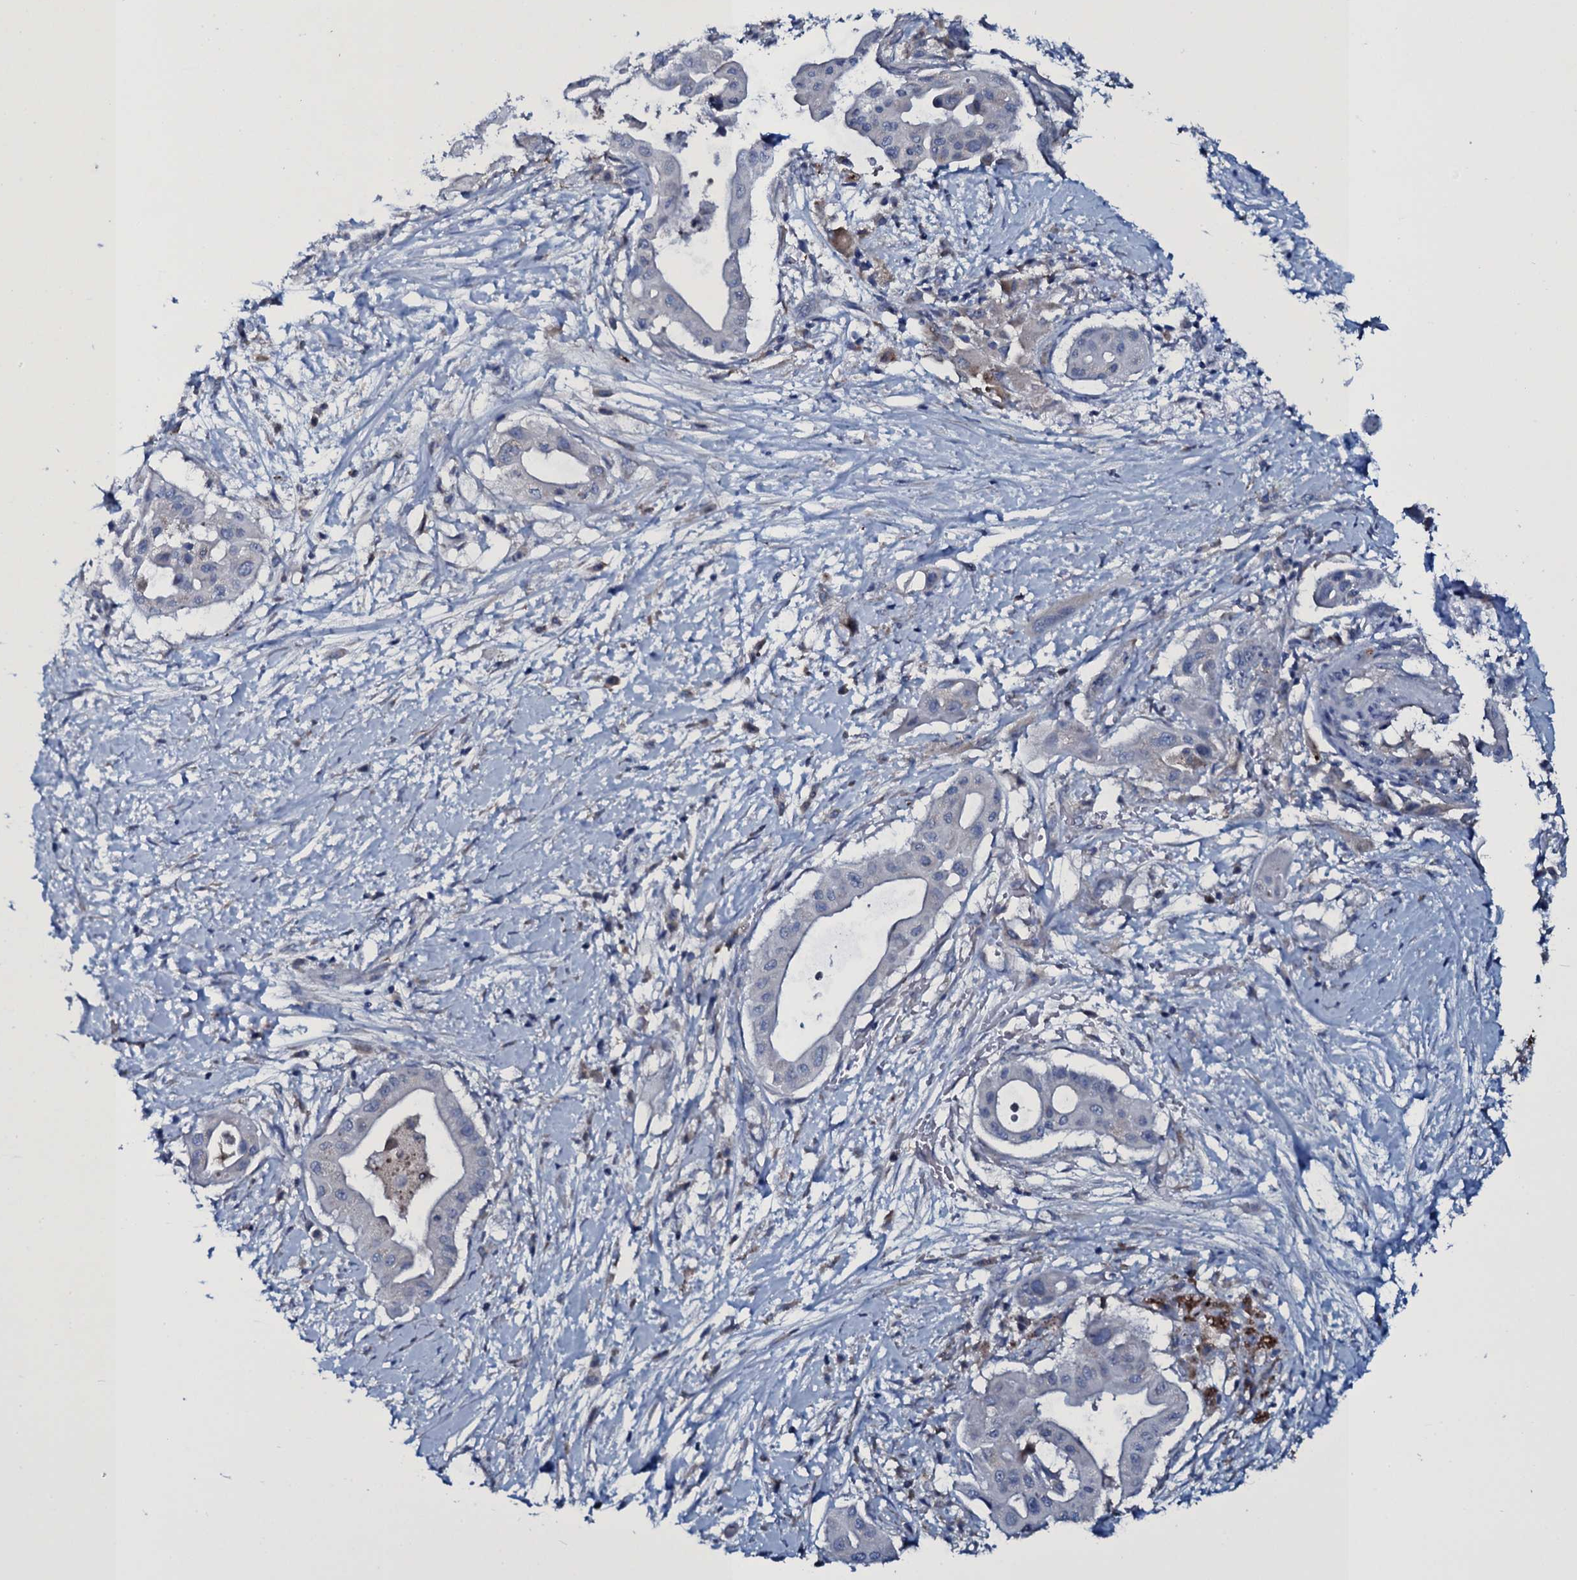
{"staining": {"intensity": "negative", "quantity": "none", "location": "none"}, "tissue": "pancreatic cancer", "cell_type": "Tumor cells", "image_type": "cancer", "snomed": [{"axis": "morphology", "description": "Adenocarcinoma, NOS"}, {"axis": "topography", "description": "Pancreas"}], "caption": "Pancreatic cancer was stained to show a protein in brown. There is no significant staining in tumor cells.", "gene": "TPGS2", "patient": {"sex": "male", "age": 68}}